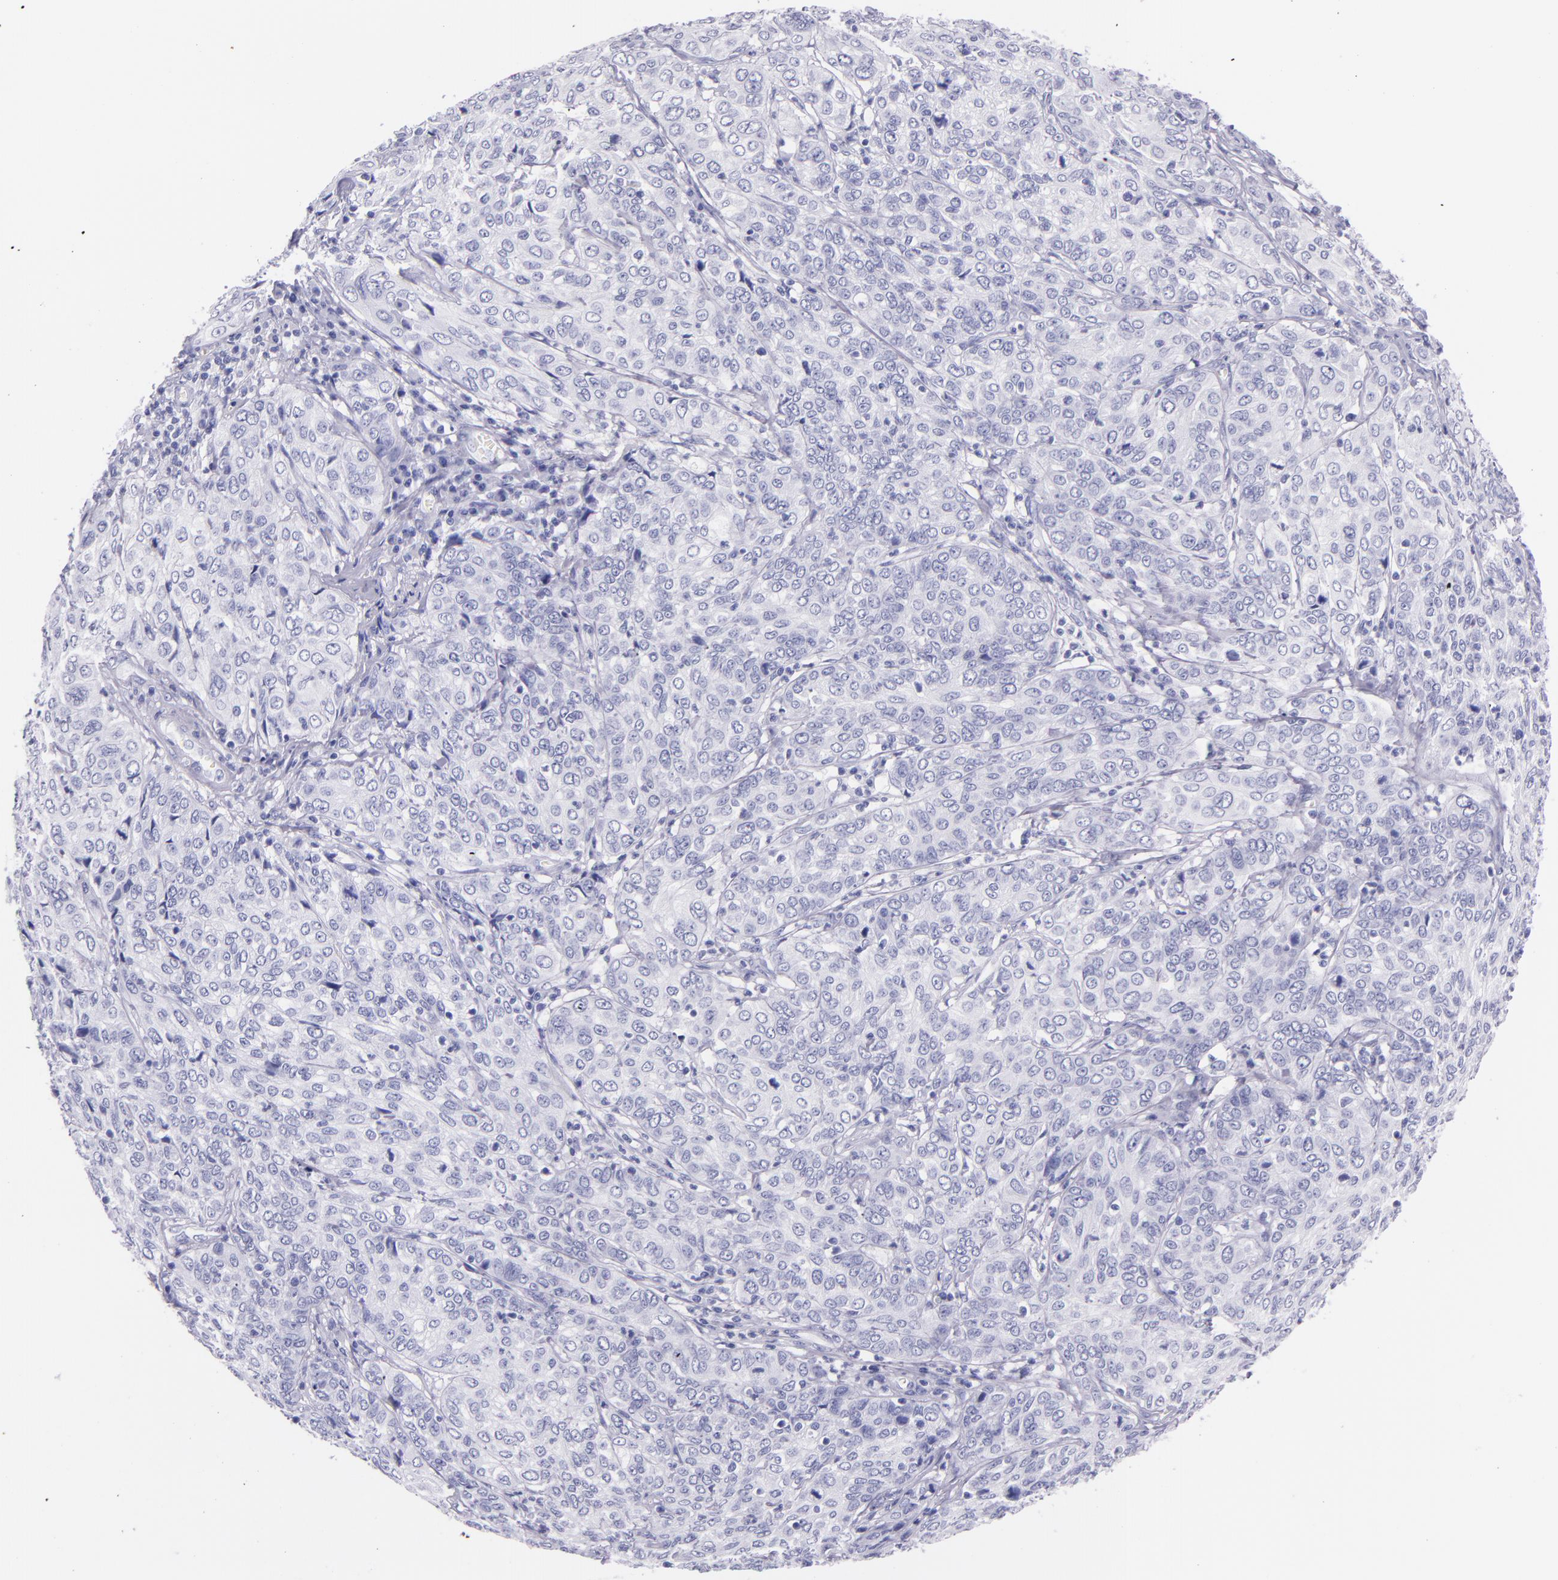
{"staining": {"intensity": "negative", "quantity": "none", "location": "none"}, "tissue": "cervical cancer", "cell_type": "Tumor cells", "image_type": "cancer", "snomed": [{"axis": "morphology", "description": "Squamous cell carcinoma, NOS"}, {"axis": "topography", "description": "Cervix"}], "caption": "IHC photomicrograph of neoplastic tissue: human cervical cancer stained with DAB demonstrates no significant protein staining in tumor cells.", "gene": "SFTPB", "patient": {"sex": "female", "age": 38}}